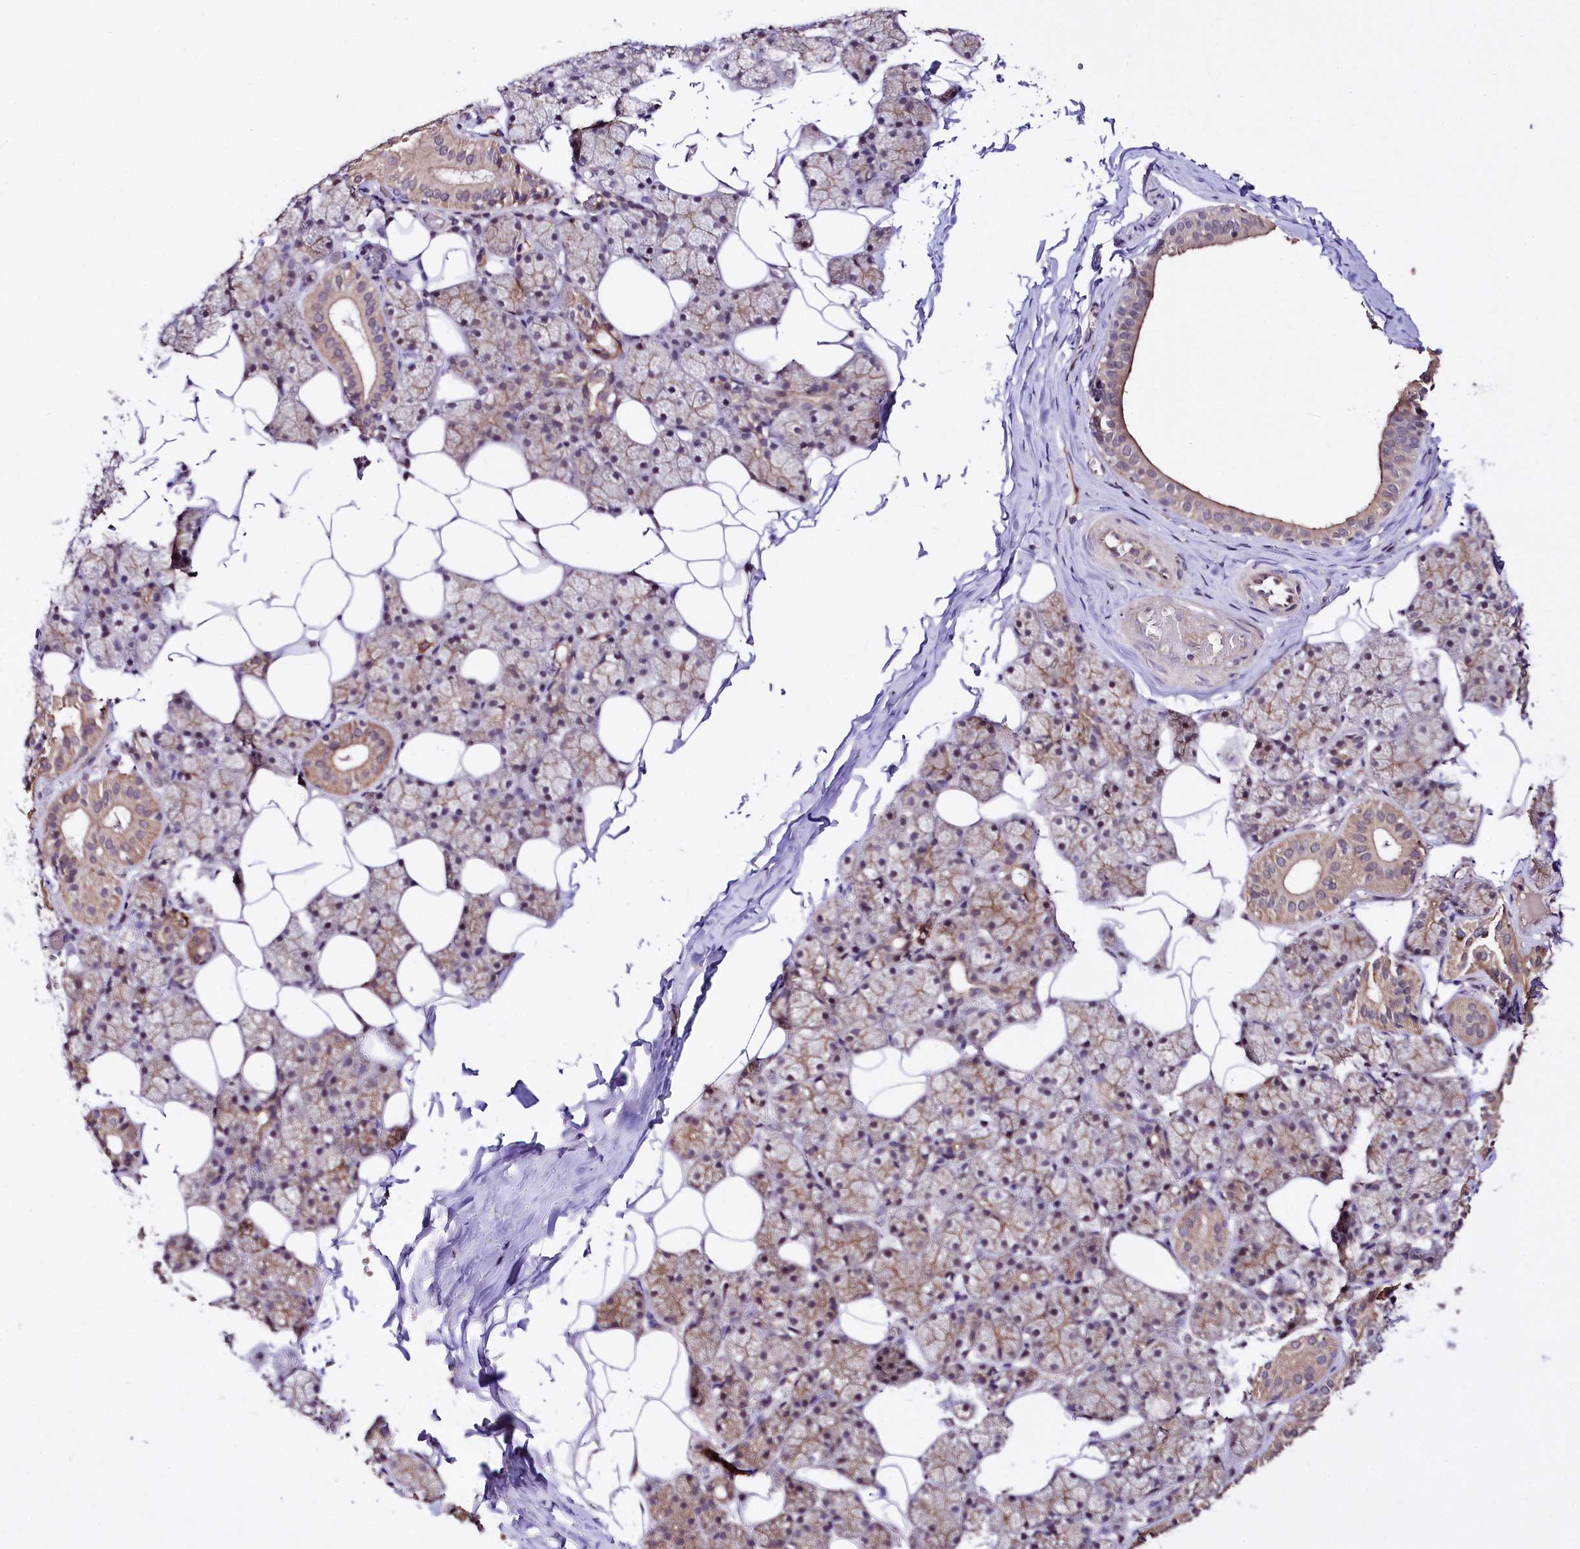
{"staining": {"intensity": "moderate", "quantity": "25%-75%", "location": "cytoplasmic/membranous"}, "tissue": "salivary gland", "cell_type": "Glandular cells", "image_type": "normal", "snomed": [{"axis": "morphology", "description": "Normal tissue, NOS"}, {"axis": "topography", "description": "Salivary gland"}], "caption": "Salivary gland stained with IHC displays moderate cytoplasmic/membranous expression in approximately 25%-75% of glandular cells.", "gene": "TAFAZZIN", "patient": {"sex": "female", "age": 33}}